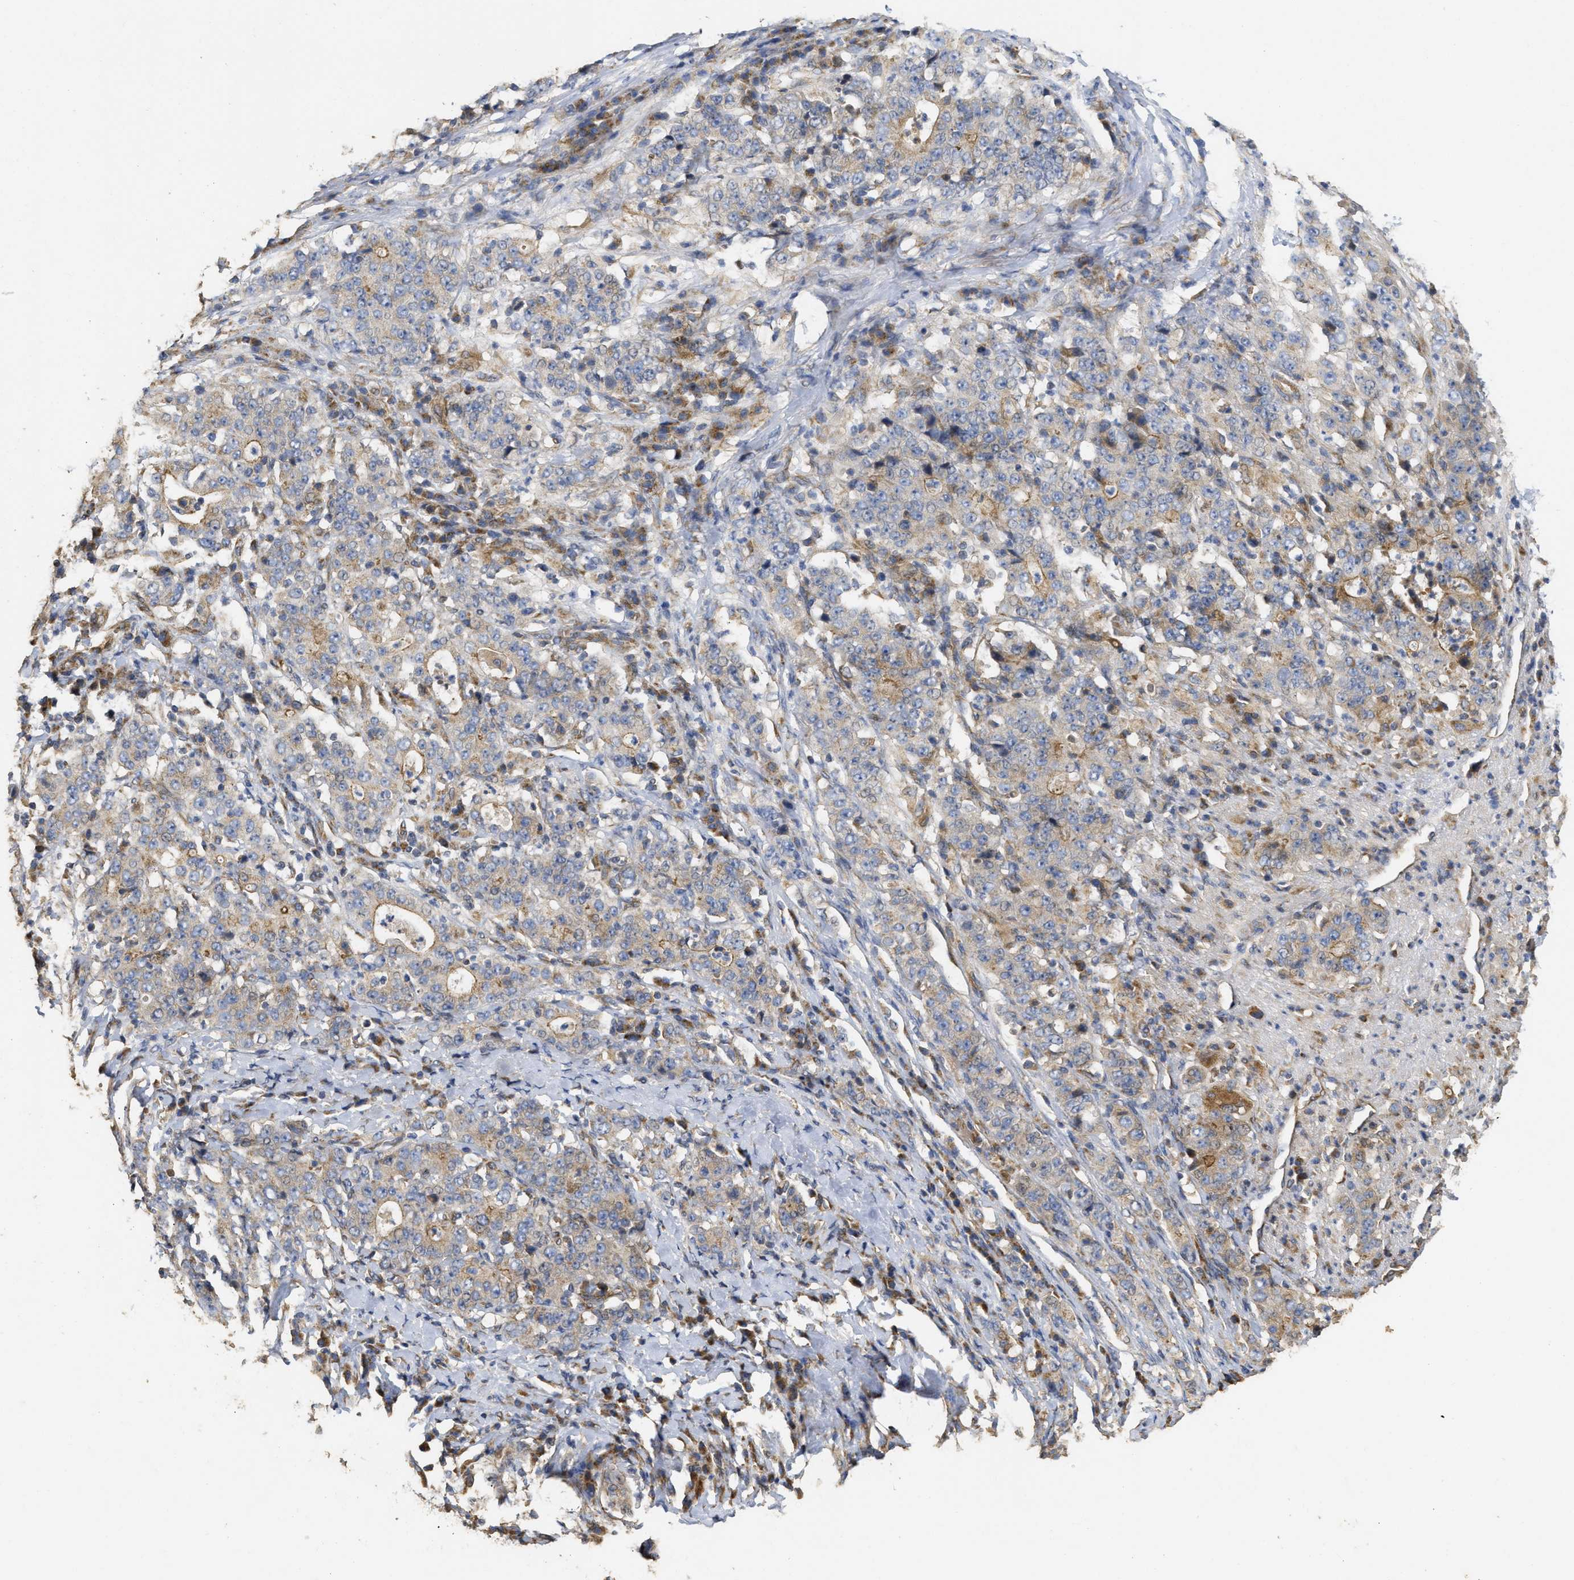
{"staining": {"intensity": "moderate", "quantity": "25%-75%", "location": "cytoplasmic/membranous"}, "tissue": "stomach cancer", "cell_type": "Tumor cells", "image_type": "cancer", "snomed": [{"axis": "morphology", "description": "Normal tissue, NOS"}, {"axis": "morphology", "description": "Adenocarcinoma, NOS"}, {"axis": "topography", "description": "Stomach, upper"}, {"axis": "topography", "description": "Stomach"}], "caption": "The immunohistochemical stain highlights moderate cytoplasmic/membranous expression in tumor cells of stomach adenocarcinoma tissue.", "gene": "NAV1", "patient": {"sex": "male", "age": 59}}